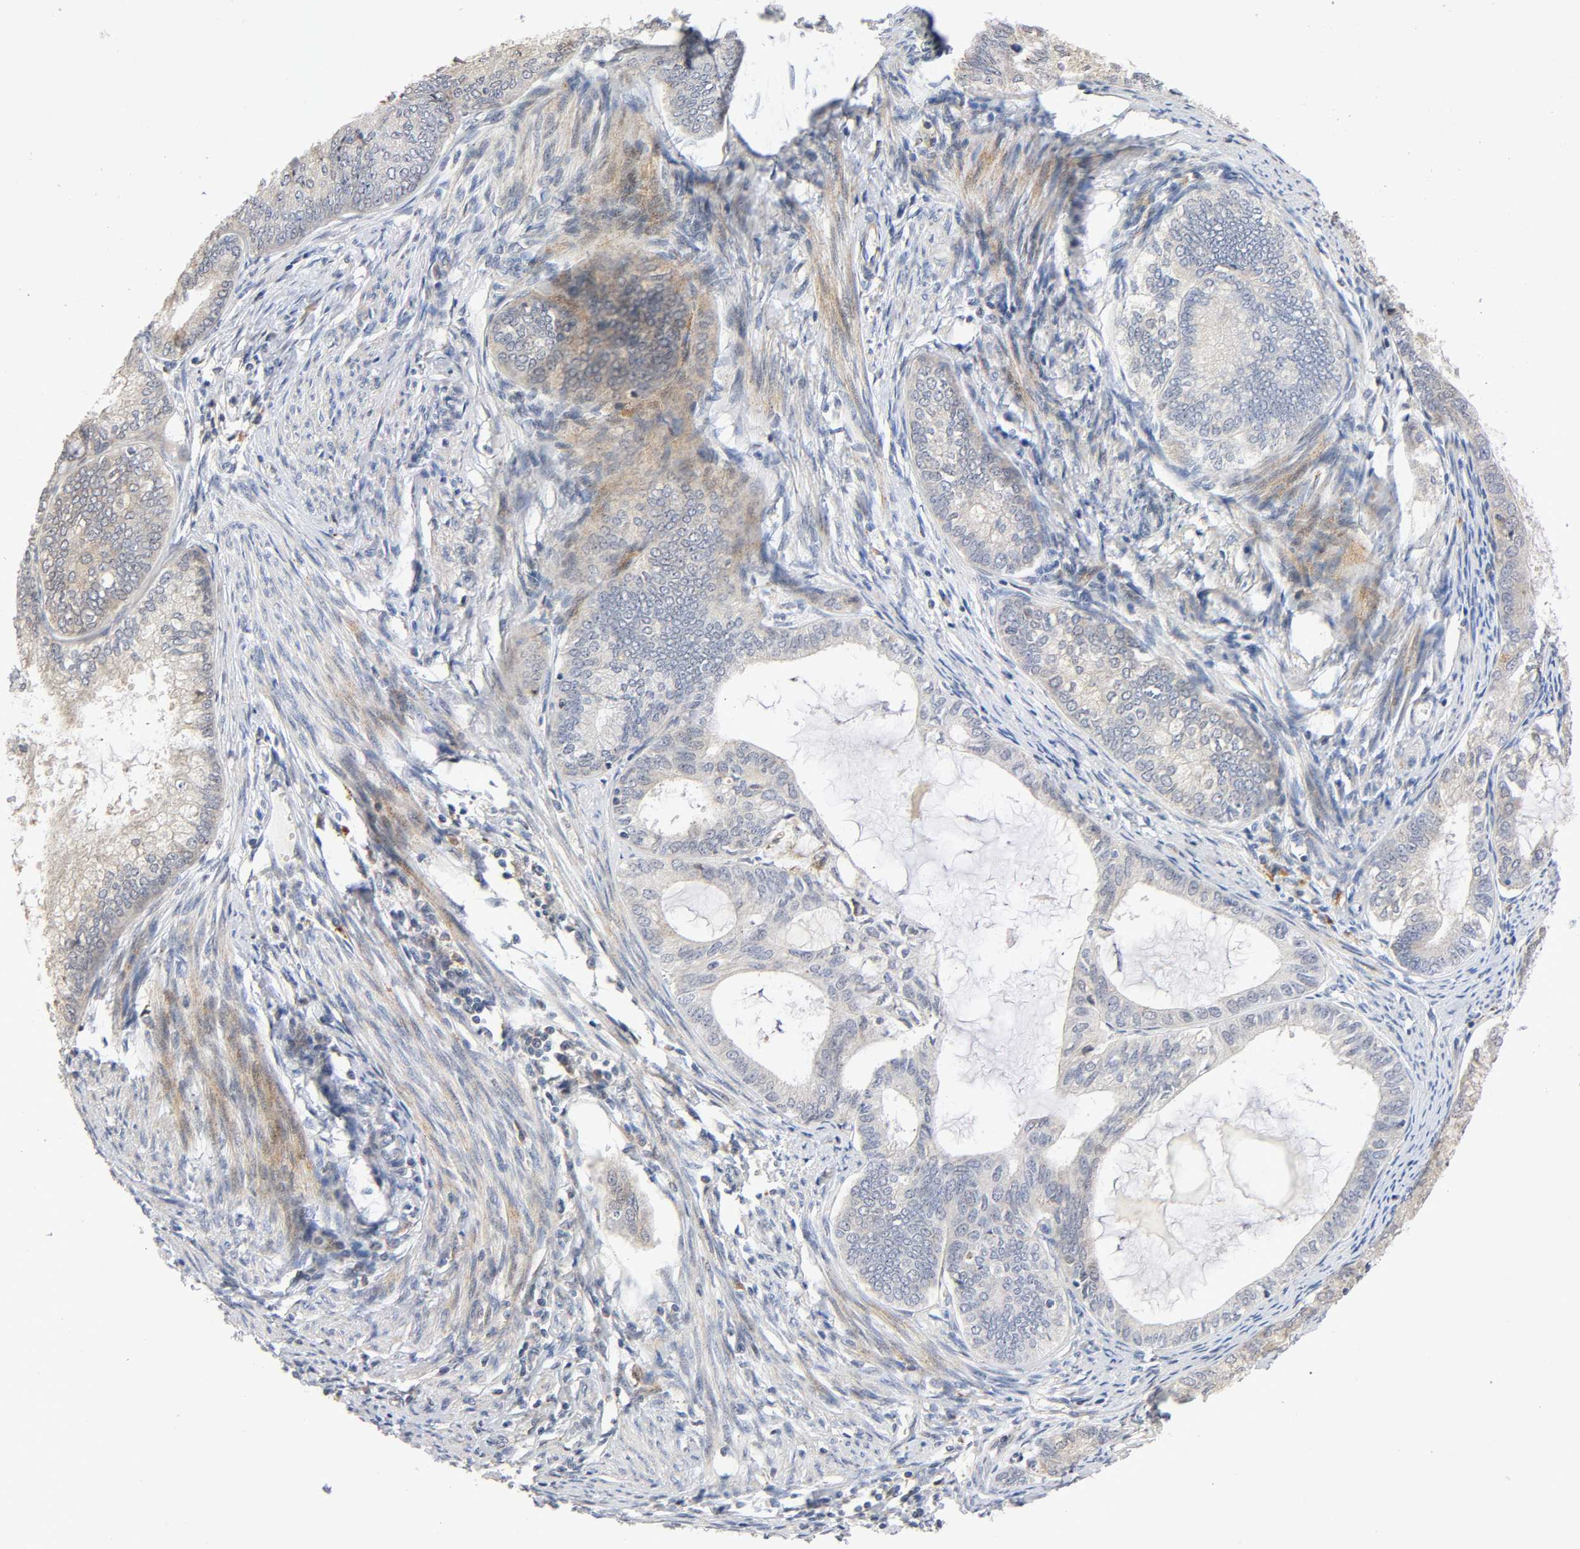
{"staining": {"intensity": "weak", "quantity": "25%-75%", "location": "cytoplasmic/membranous"}, "tissue": "endometrial cancer", "cell_type": "Tumor cells", "image_type": "cancer", "snomed": [{"axis": "morphology", "description": "Adenocarcinoma, NOS"}, {"axis": "topography", "description": "Endometrium"}], "caption": "Human endometrial cancer (adenocarcinoma) stained with a protein marker displays weak staining in tumor cells.", "gene": "CASP9", "patient": {"sex": "female", "age": 86}}